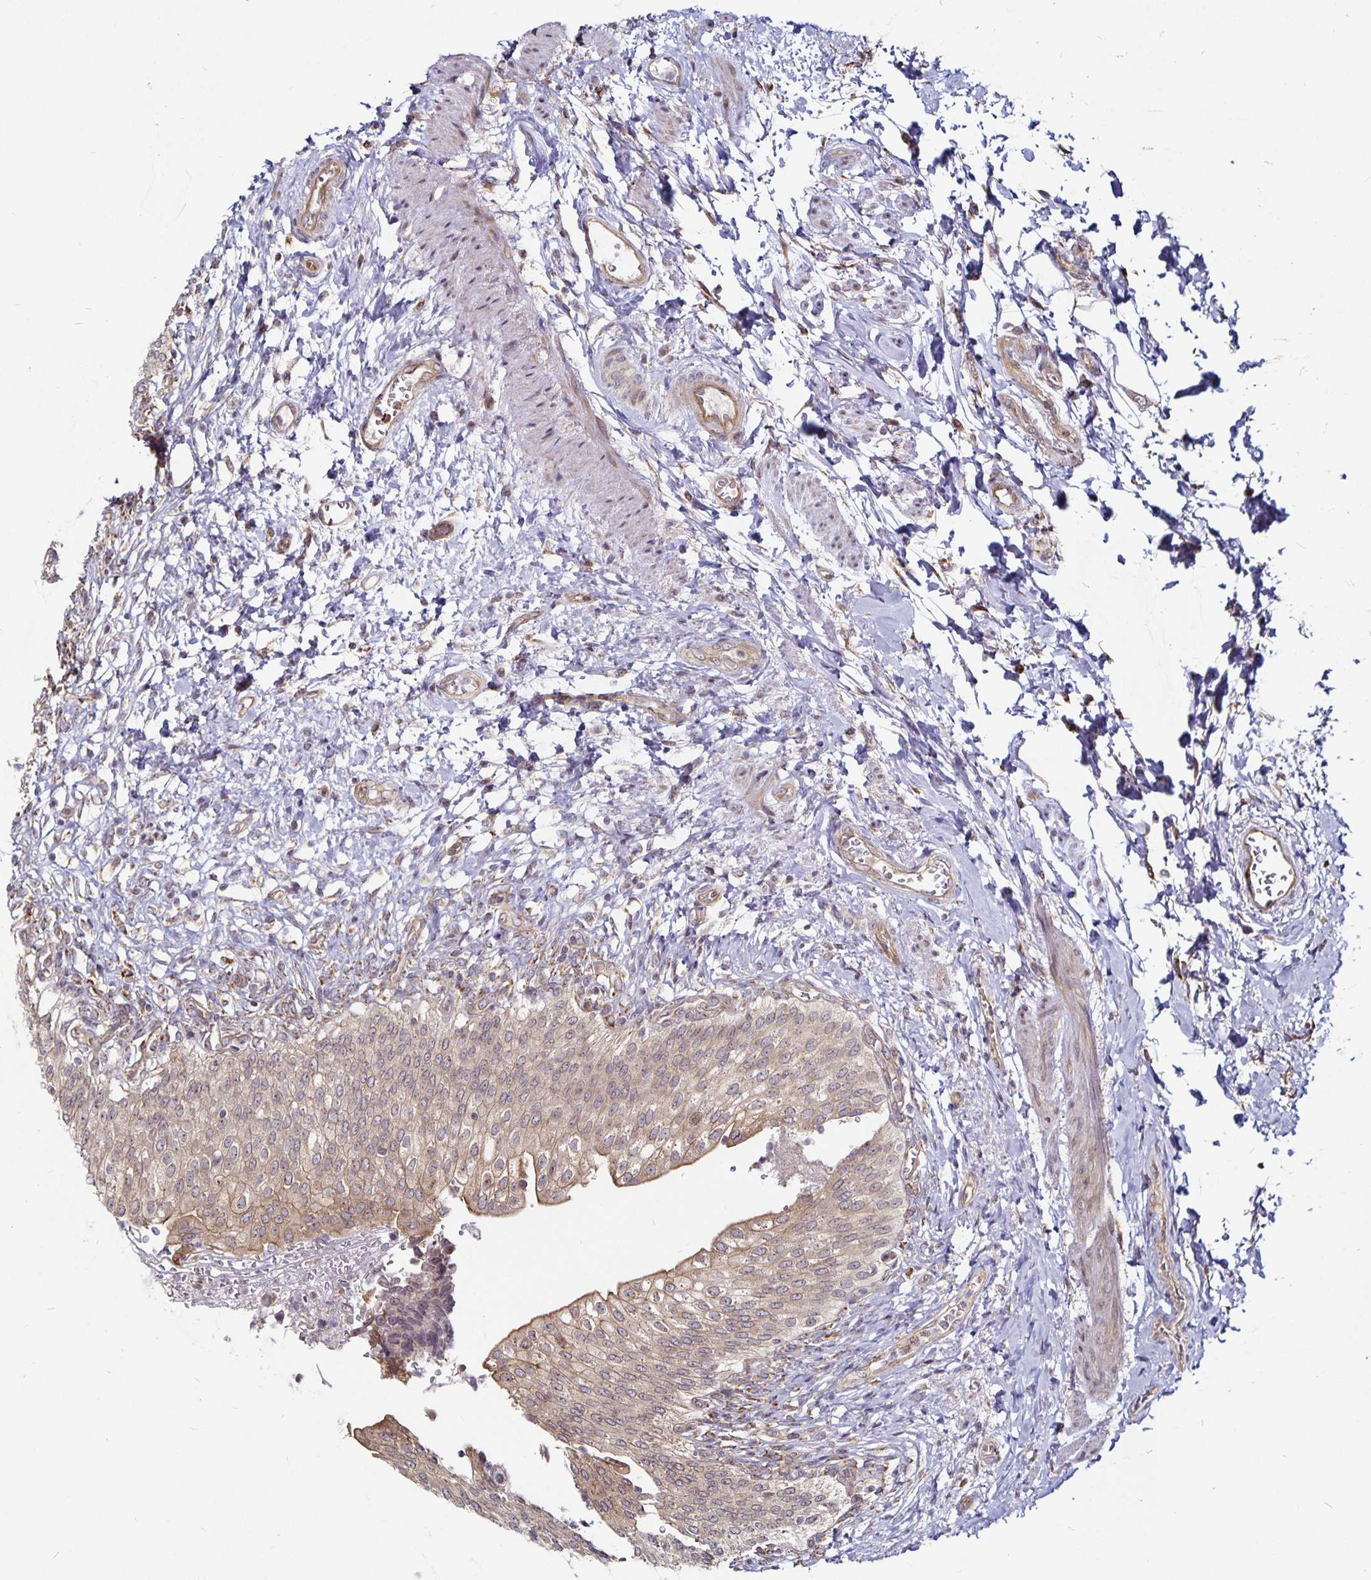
{"staining": {"intensity": "weak", "quantity": "25%-75%", "location": "cytoplasmic/membranous,nuclear"}, "tissue": "urinary bladder", "cell_type": "Urothelial cells", "image_type": "normal", "snomed": [{"axis": "morphology", "description": "Normal tissue, NOS"}, {"axis": "topography", "description": "Urinary bladder"}, {"axis": "topography", "description": "Peripheral nerve tissue"}], "caption": "Immunohistochemical staining of normal urinary bladder shows 25%-75% levels of weak cytoplasmic/membranous,nuclear protein expression in approximately 25%-75% of urothelial cells.", "gene": "CYP27A1", "patient": {"sex": "female", "age": 60}}